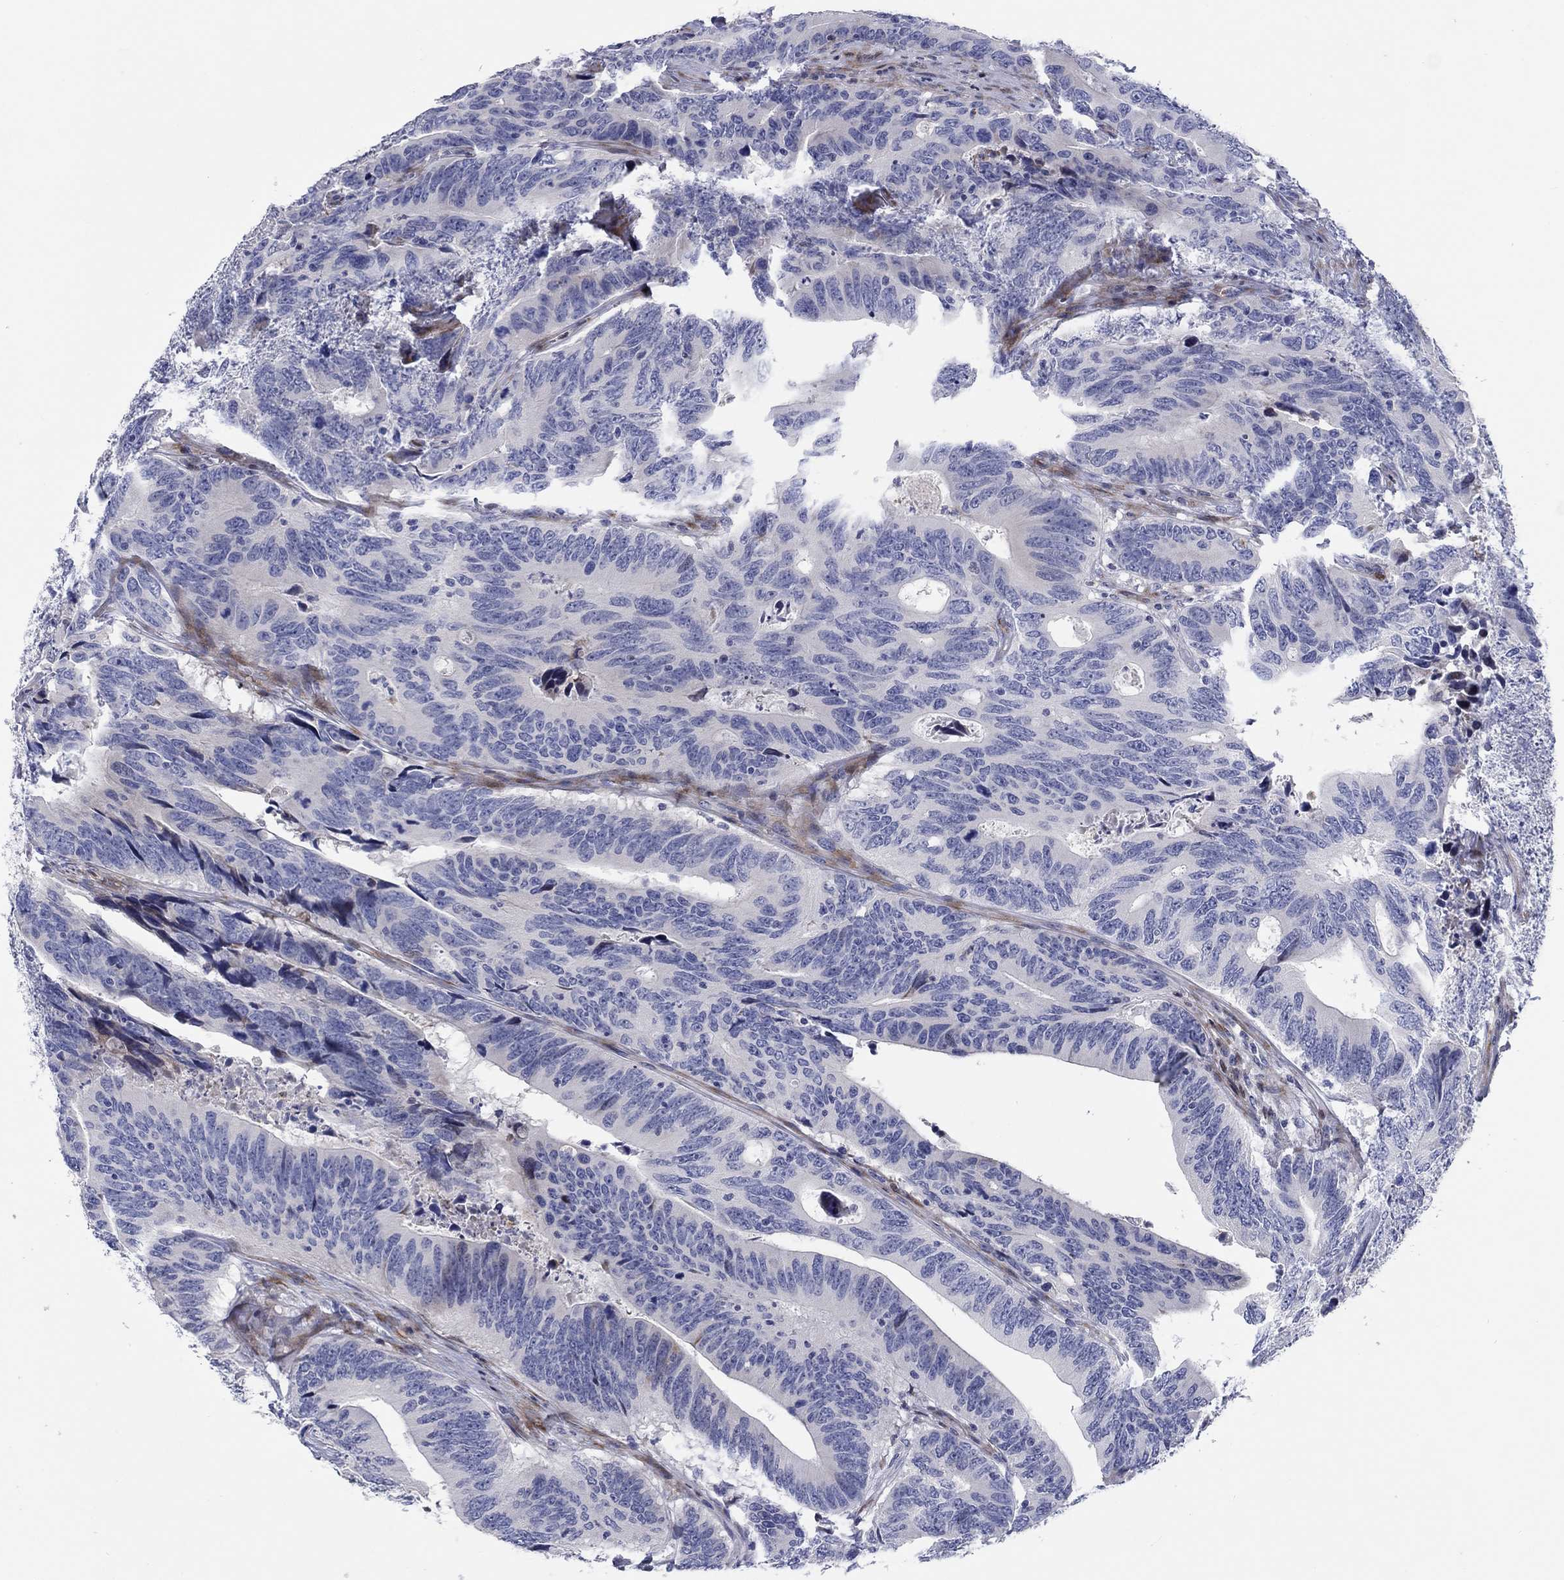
{"staining": {"intensity": "negative", "quantity": "none", "location": "none"}, "tissue": "colorectal cancer", "cell_type": "Tumor cells", "image_type": "cancer", "snomed": [{"axis": "morphology", "description": "Adenocarcinoma, NOS"}, {"axis": "topography", "description": "Colon"}], "caption": "Immunohistochemistry micrograph of human colorectal cancer stained for a protein (brown), which shows no positivity in tumor cells. (Brightfield microscopy of DAB (3,3'-diaminobenzidine) immunohistochemistry at high magnification).", "gene": "ARHGAP36", "patient": {"sex": "female", "age": 90}}